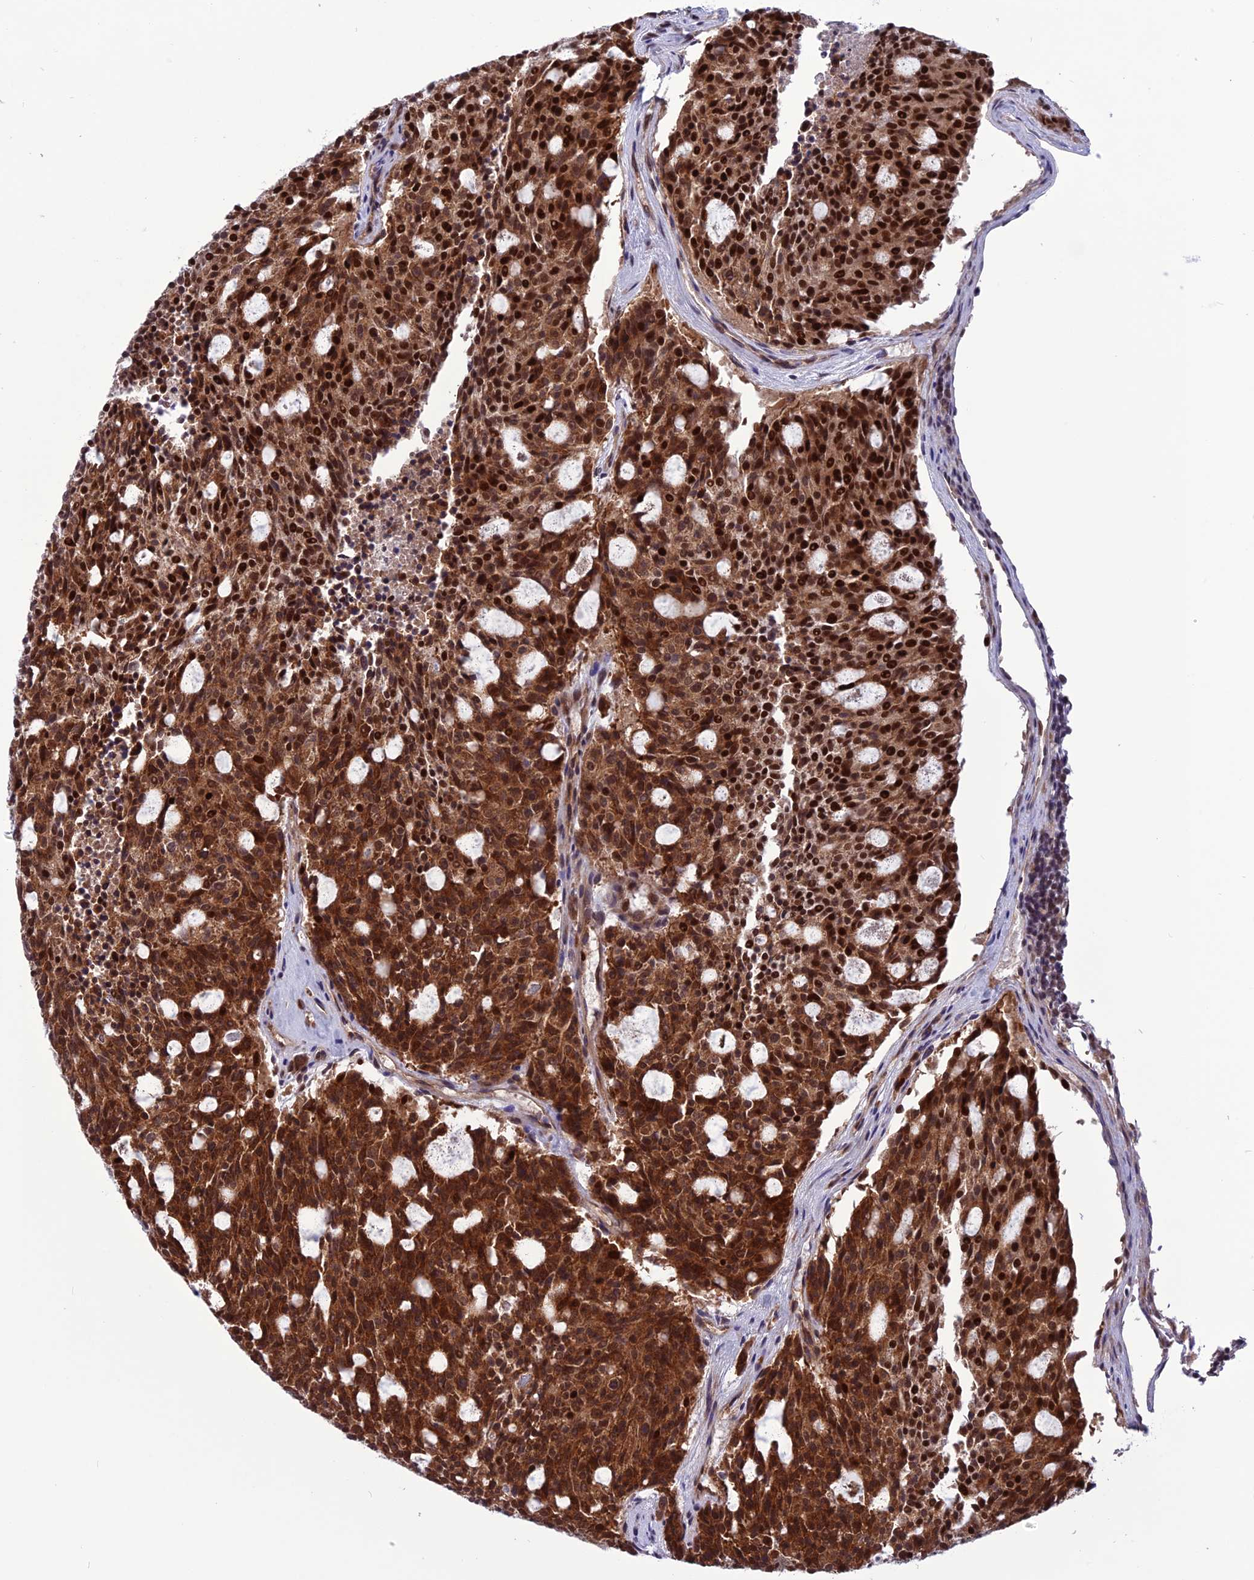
{"staining": {"intensity": "strong", "quantity": ">75%", "location": "cytoplasmic/membranous,nuclear"}, "tissue": "carcinoid", "cell_type": "Tumor cells", "image_type": "cancer", "snomed": [{"axis": "morphology", "description": "Carcinoid, malignant, NOS"}, {"axis": "topography", "description": "Pancreas"}], "caption": "Strong cytoplasmic/membranous and nuclear staining for a protein is present in approximately >75% of tumor cells of carcinoid using immunohistochemistry.", "gene": "RTRAF", "patient": {"sex": "female", "age": 54}}